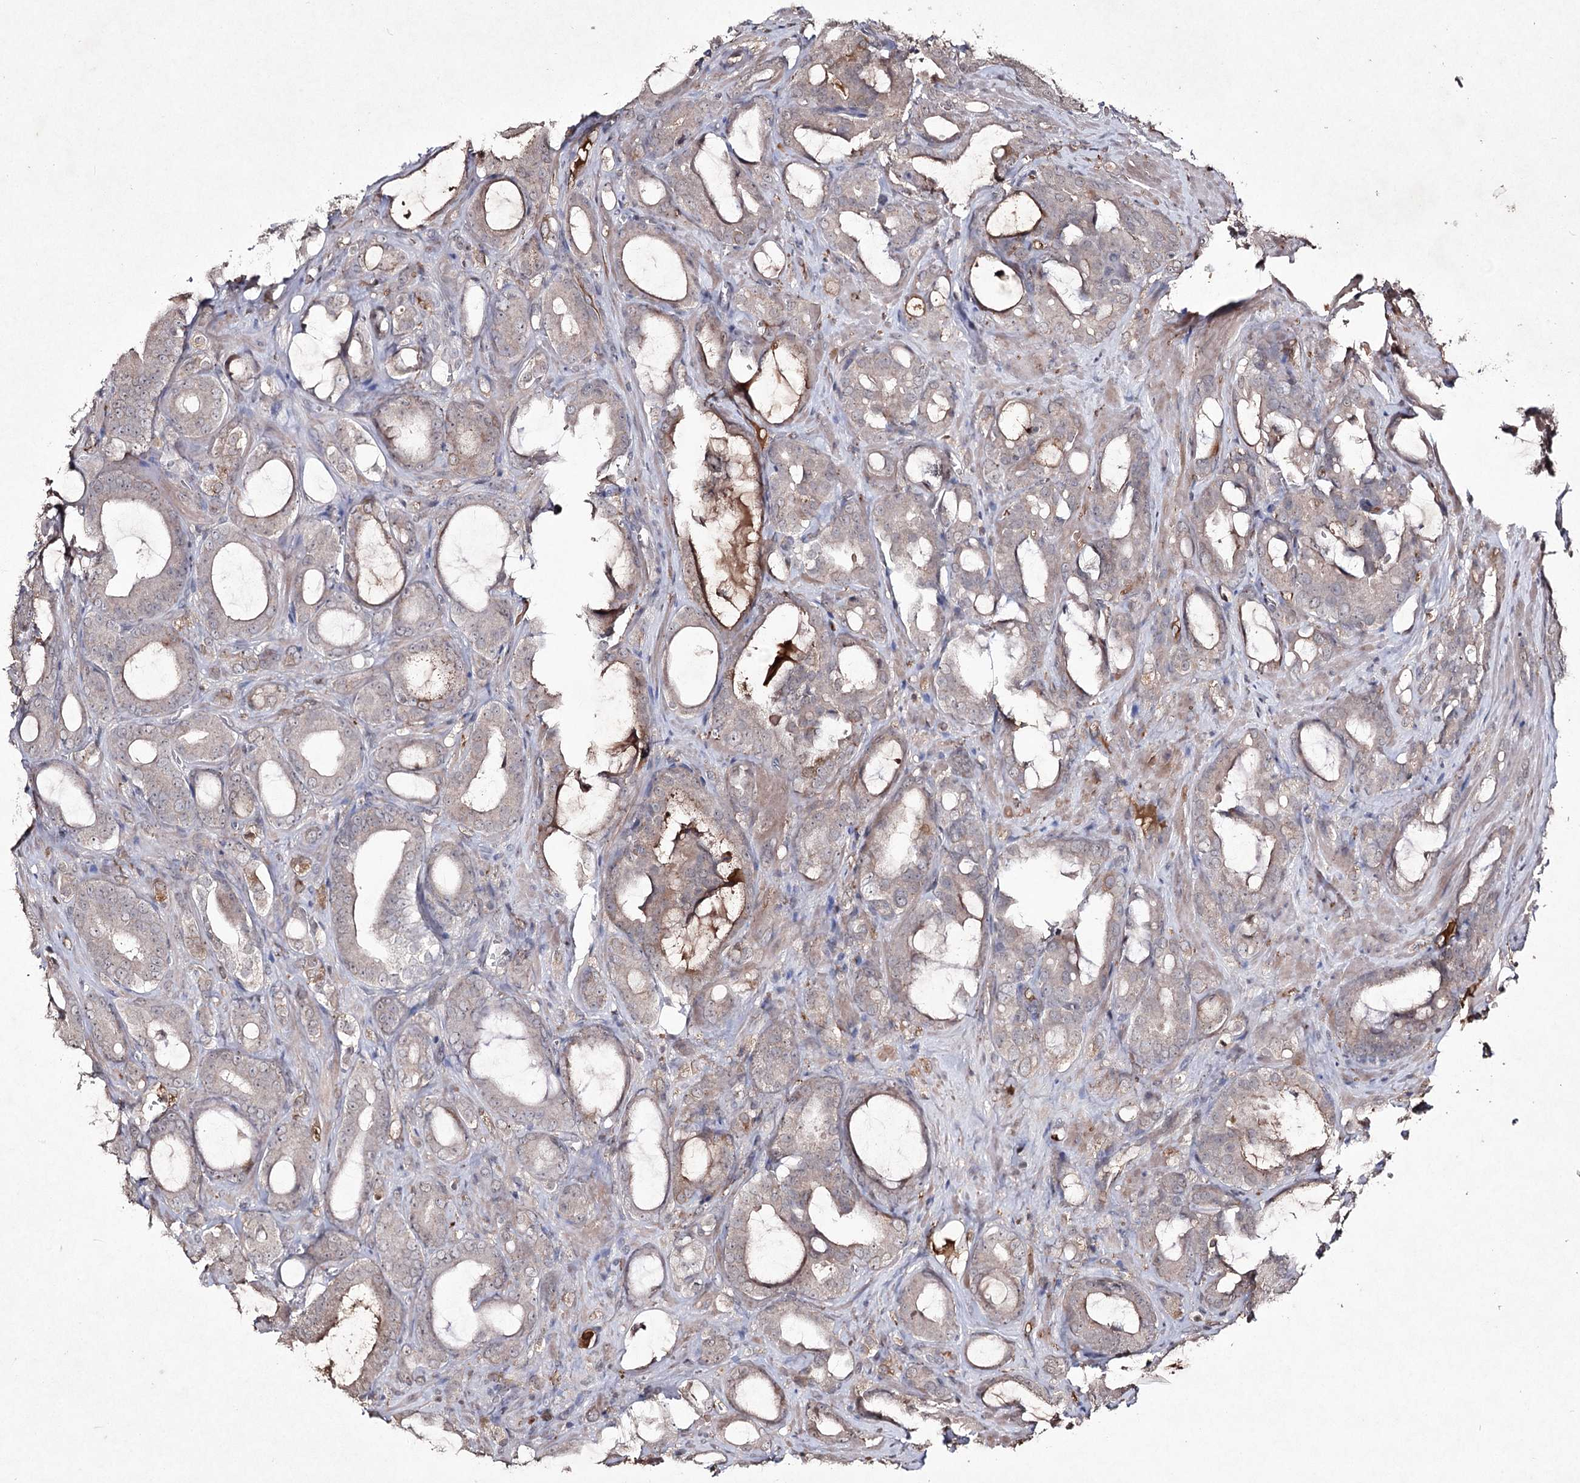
{"staining": {"intensity": "weak", "quantity": "<25%", "location": "cytoplasmic/membranous"}, "tissue": "prostate cancer", "cell_type": "Tumor cells", "image_type": "cancer", "snomed": [{"axis": "morphology", "description": "Adenocarcinoma, High grade"}, {"axis": "topography", "description": "Prostate"}], "caption": "DAB (3,3'-diaminobenzidine) immunohistochemical staining of human high-grade adenocarcinoma (prostate) reveals no significant expression in tumor cells.", "gene": "SYNGR3", "patient": {"sex": "male", "age": 72}}